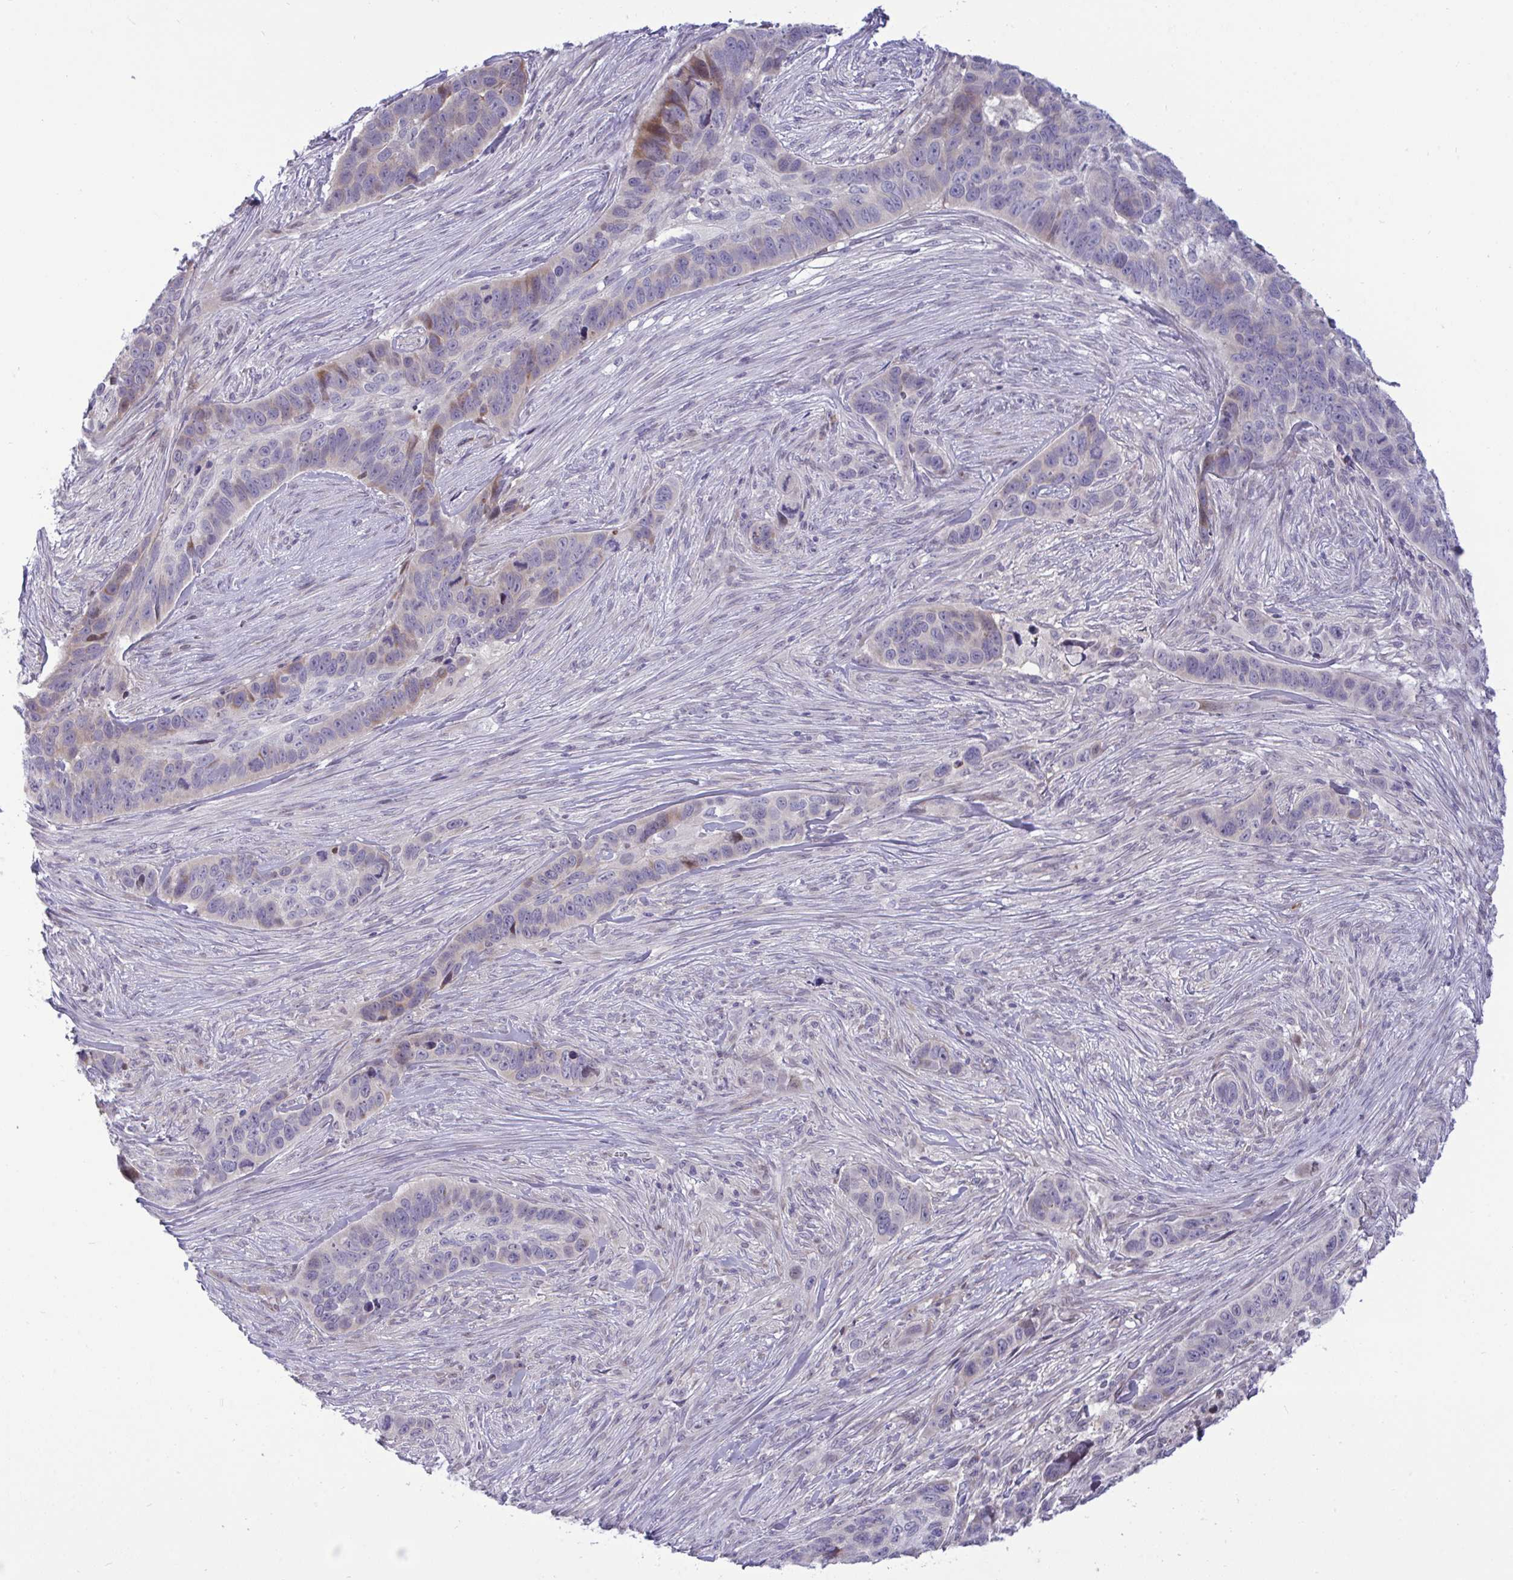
{"staining": {"intensity": "moderate", "quantity": "<25%", "location": "cytoplasmic/membranous"}, "tissue": "skin cancer", "cell_type": "Tumor cells", "image_type": "cancer", "snomed": [{"axis": "morphology", "description": "Basal cell carcinoma"}, {"axis": "topography", "description": "Skin"}], "caption": "There is low levels of moderate cytoplasmic/membranous expression in tumor cells of skin cancer (basal cell carcinoma), as demonstrated by immunohistochemical staining (brown color).", "gene": "EPOP", "patient": {"sex": "female", "age": 82}}